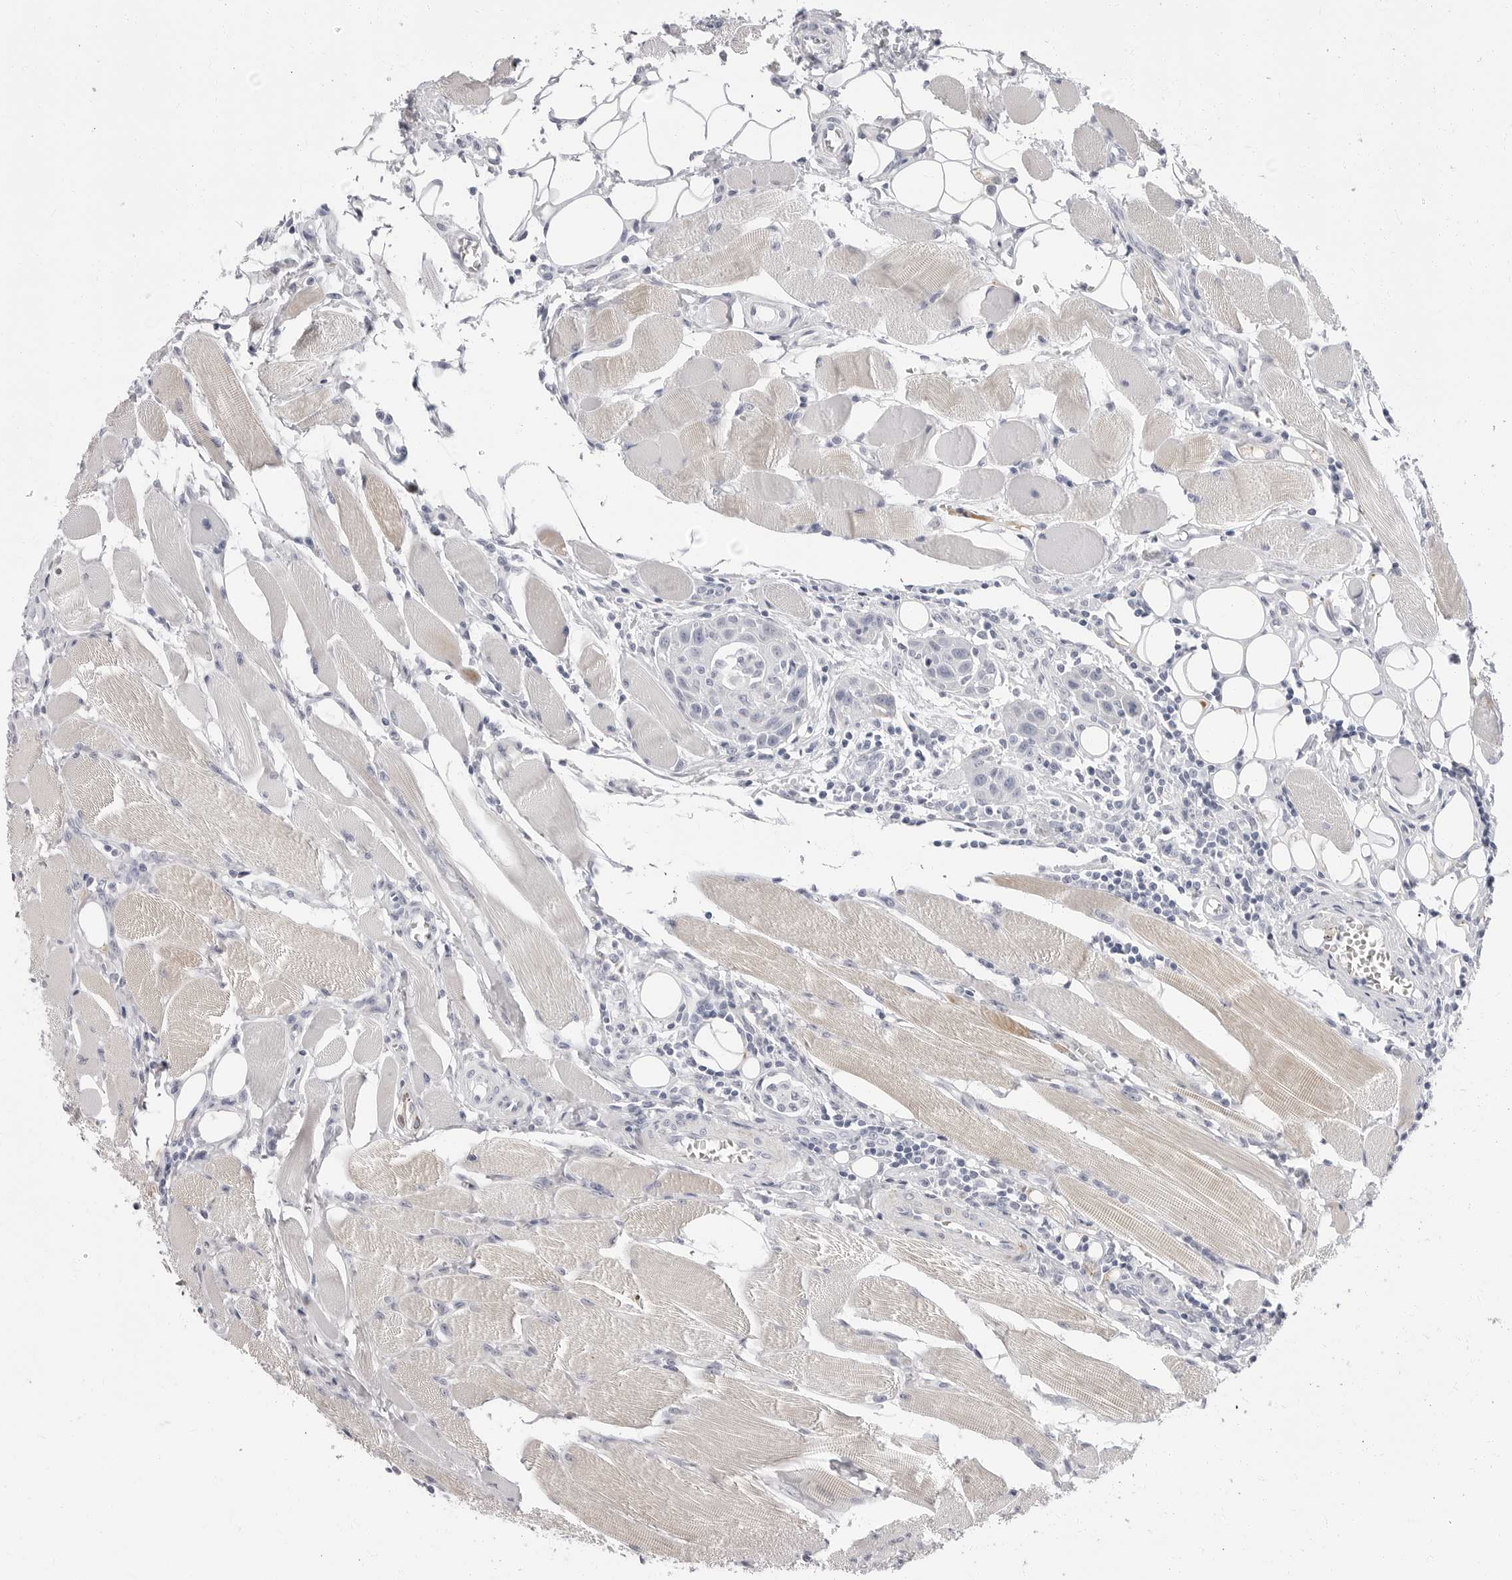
{"staining": {"intensity": "negative", "quantity": "none", "location": "none"}, "tissue": "head and neck cancer", "cell_type": "Tumor cells", "image_type": "cancer", "snomed": [{"axis": "morphology", "description": "Squamous cell carcinoma, NOS"}, {"axis": "topography", "description": "Oral tissue"}, {"axis": "topography", "description": "Head-Neck"}], "caption": "High power microscopy micrograph of an immunohistochemistry (IHC) histopathology image of head and neck cancer (squamous cell carcinoma), revealing no significant staining in tumor cells.", "gene": "ERICH3", "patient": {"sex": "female", "age": 50}}